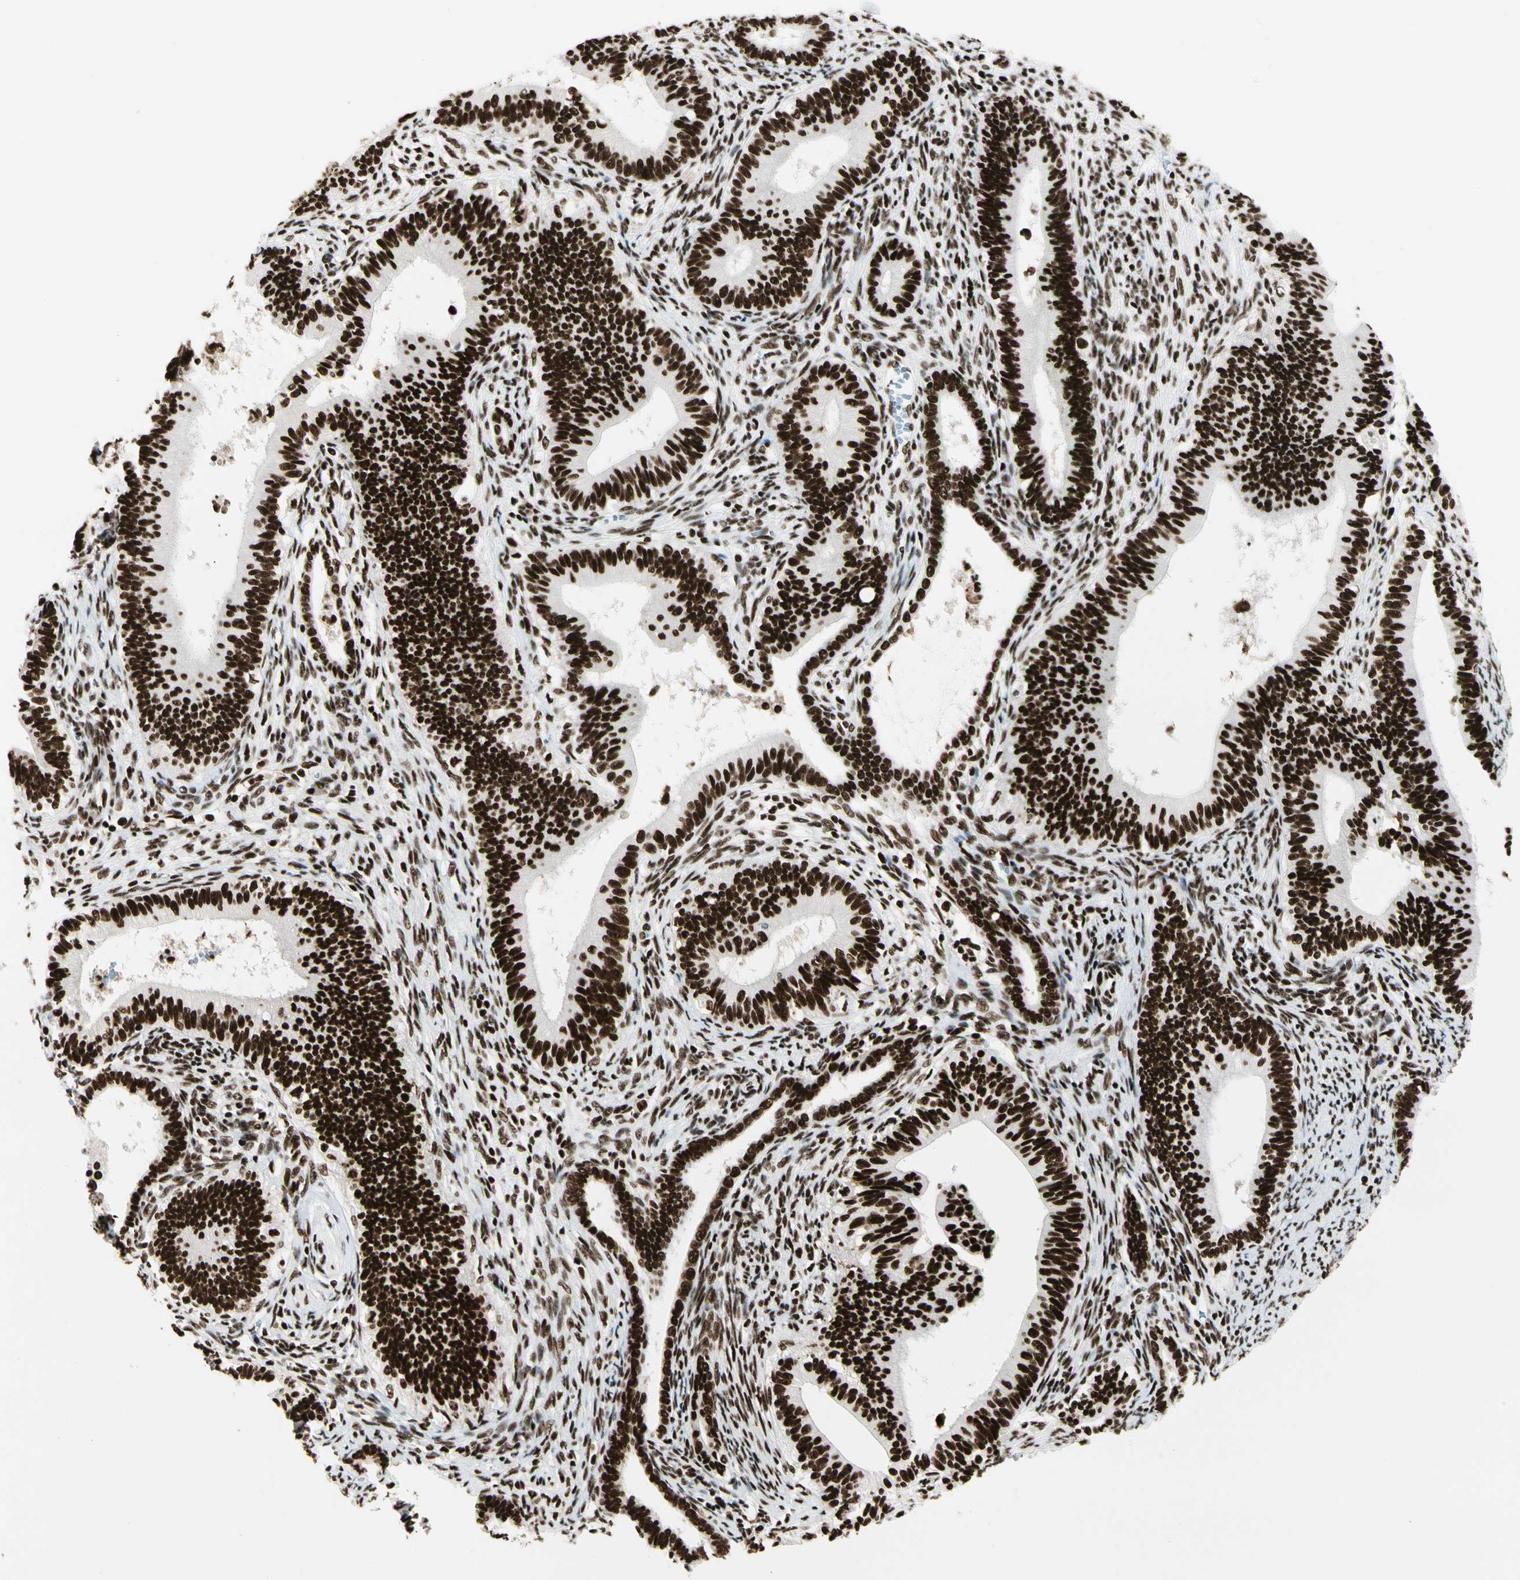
{"staining": {"intensity": "strong", "quantity": ">75%", "location": "nuclear"}, "tissue": "cervical cancer", "cell_type": "Tumor cells", "image_type": "cancer", "snomed": [{"axis": "morphology", "description": "Adenocarcinoma, NOS"}, {"axis": "topography", "description": "Cervix"}], "caption": "Immunohistochemical staining of human cervical cancer demonstrates high levels of strong nuclear expression in about >75% of tumor cells. Using DAB (brown) and hematoxylin (blue) stains, captured at high magnification using brightfield microscopy.", "gene": "CCAR1", "patient": {"sex": "female", "age": 44}}